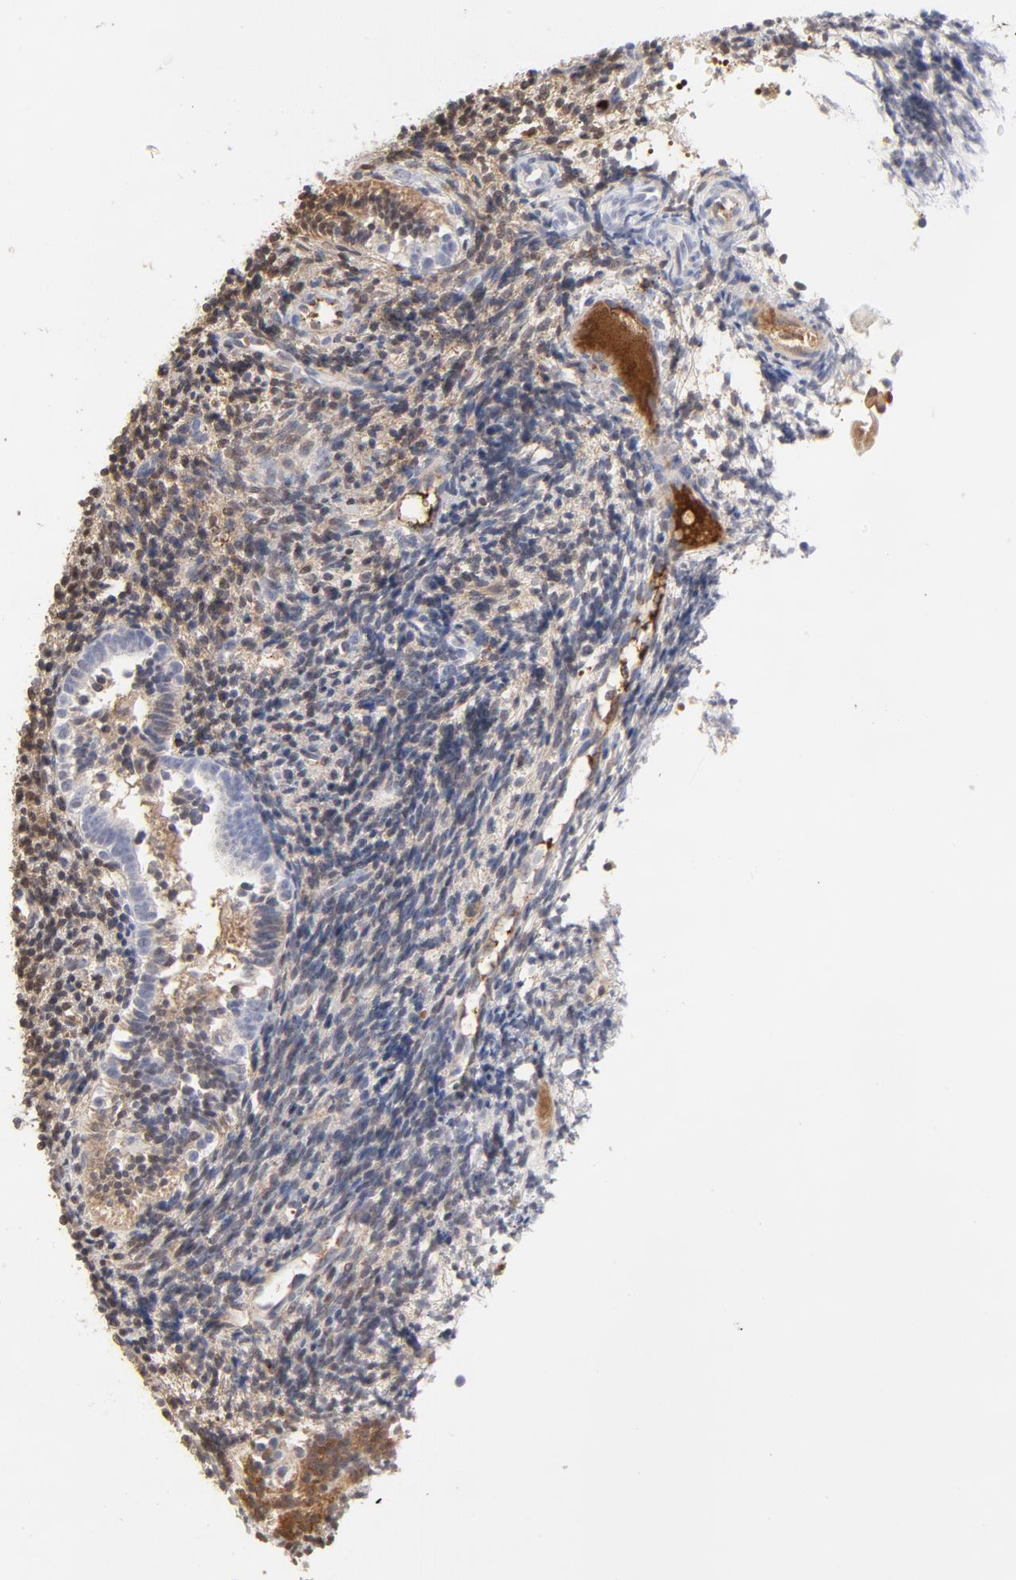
{"staining": {"intensity": "negative", "quantity": "none", "location": "none"}, "tissue": "endometrium", "cell_type": "Cells in endometrial stroma", "image_type": "normal", "snomed": [{"axis": "morphology", "description": "Normal tissue, NOS"}, {"axis": "topography", "description": "Uterus"}, {"axis": "topography", "description": "Endometrium"}], "caption": "High magnification brightfield microscopy of unremarkable endometrium stained with DAB (brown) and counterstained with hematoxylin (blue): cells in endometrial stroma show no significant staining.", "gene": "PLAT", "patient": {"sex": "female", "age": 33}}